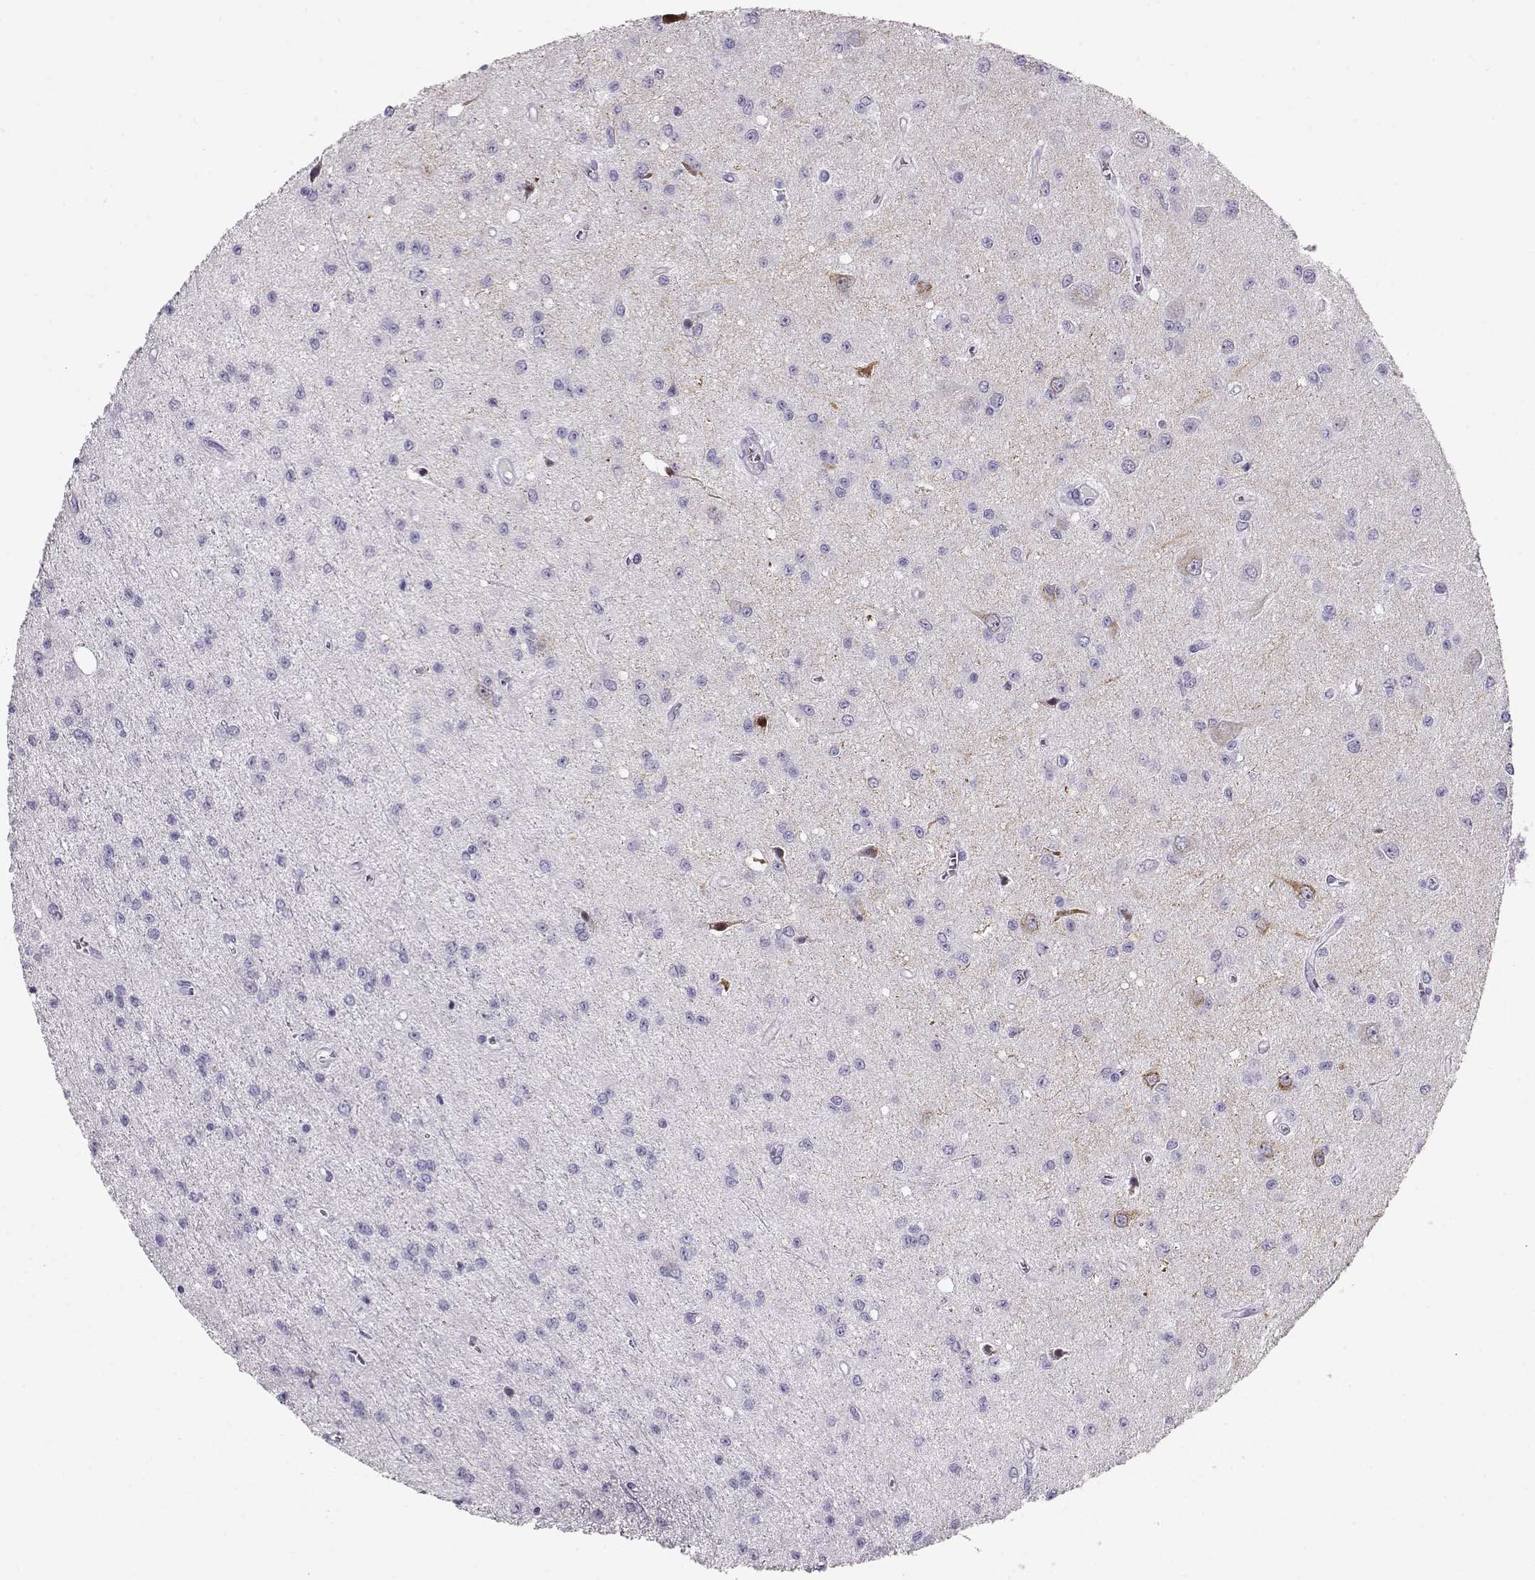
{"staining": {"intensity": "negative", "quantity": "none", "location": "none"}, "tissue": "glioma", "cell_type": "Tumor cells", "image_type": "cancer", "snomed": [{"axis": "morphology", "description": "Glioma, malignant, Low grade"}, {"axis": "topography", "description": "Brain"}], "caption": "IHC image of human glioma stained for a protein (brown), which reveals no staining in tumor cells.", "gene": "ACTN2", "patient": {"sex": "female", "age": 45}}